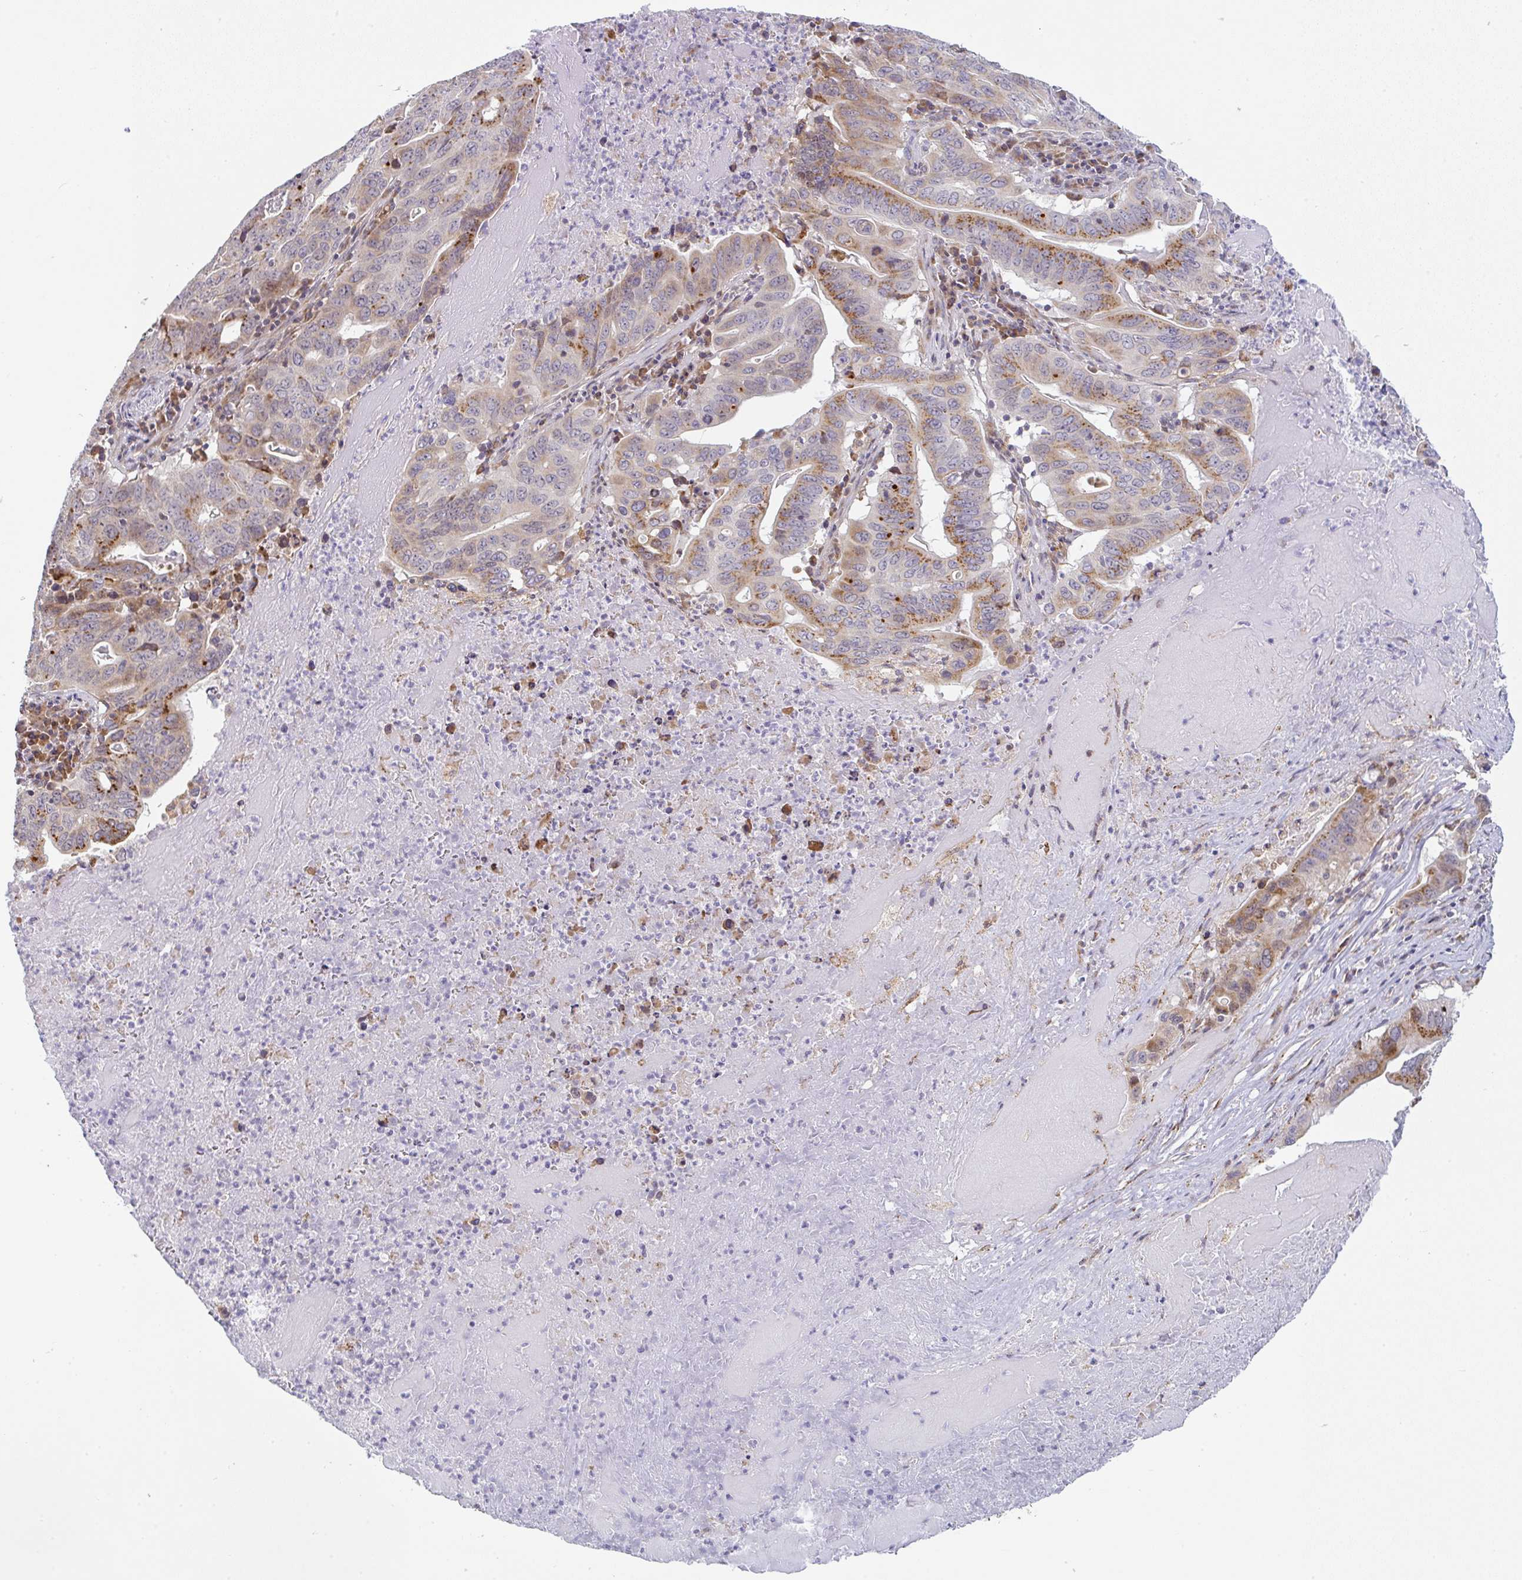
{"staining": {"intensity": "moderate", "quantity": "25%-75%", "location": "cytoplasmic/membranous"}, "tissue": "lung cancer", "cell_type": "Tumor cells", "image_type": "cancer", "snomed": [{"axis": "morphology", "description": "Adenocarcinoma, NOS"}, {"axis": "topography", "description": "Lung"}], "caption": "Brown immunohistochemical staining in lung cancer shows moderate cytoplasmic/membranous expression in approximately 25%-75% of tumor cells.", "gene": "MOB1A", "patient": {"sex": "female", "age": 60}}